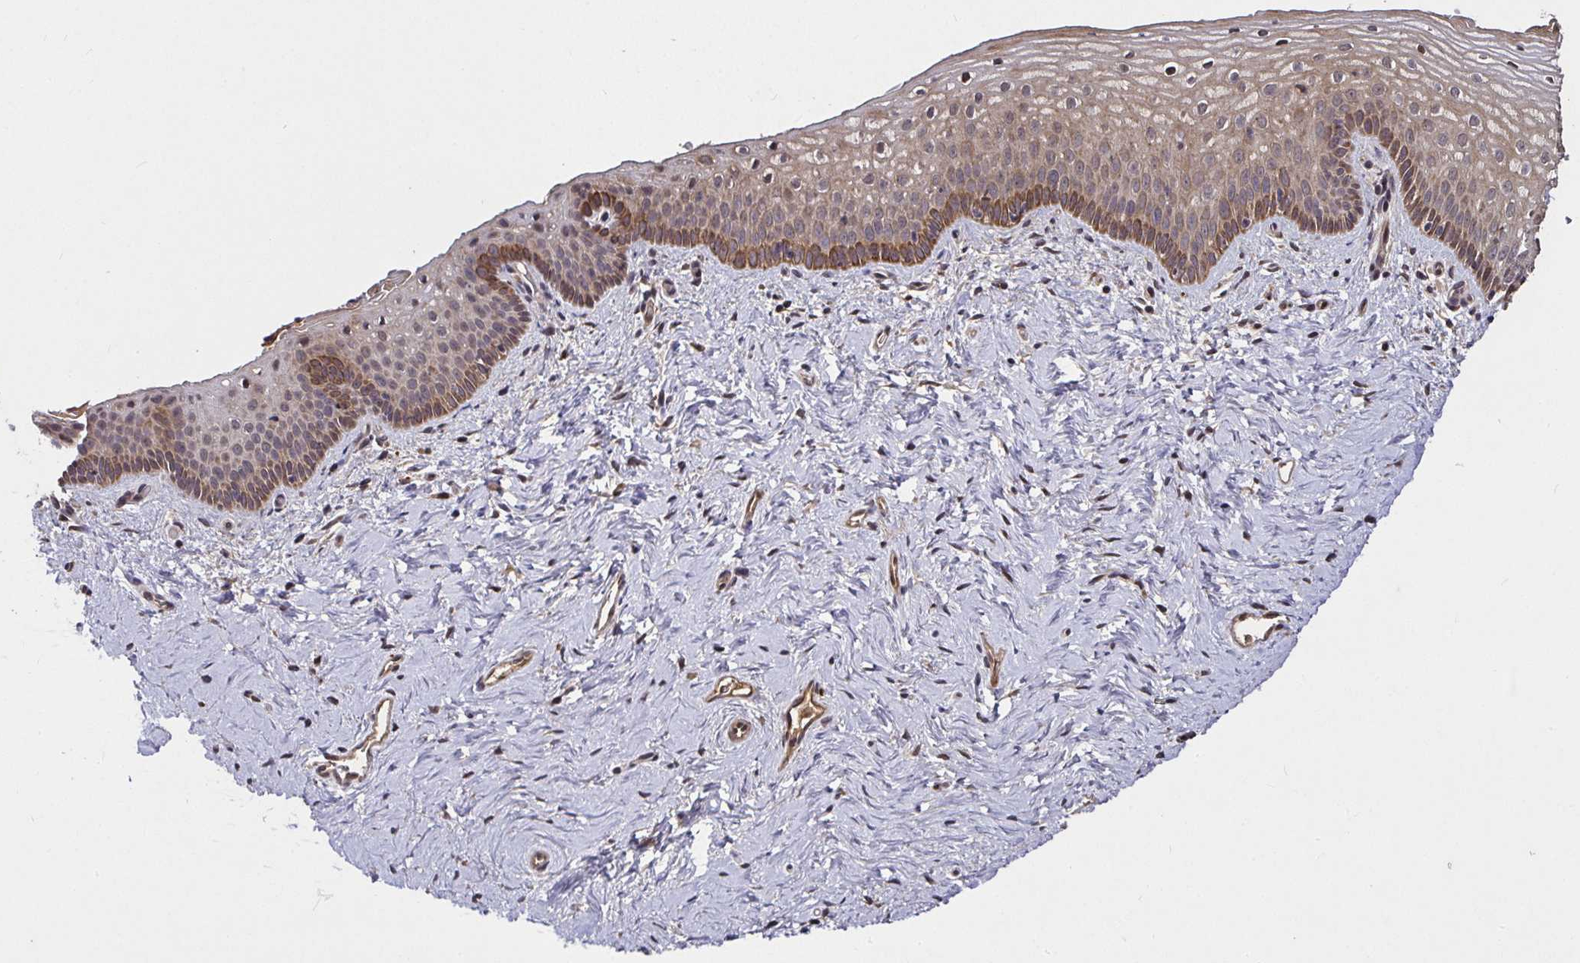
{"staining": {"intensity": "moderate", "quantity": "25%-75%", "location": "cytoplasmic/membranous,nuclear"}, "tissue": "vagina", "cell_type": "Squamous epithelial cells", "image_type": "normal", "snomed": [{"axis": "morphology", "description": "Normal tissue, NOS"}, {"axis": "topography", "description": "Vagina"}], "caption": "Protein staining of benign vagina displays moderate cytoplasmic/membranous,nuclear expression in about 25%-75% of squamous epithelial cells.", "gene": "SMYD3", "patient": {"sex": "female", "age": 45}}